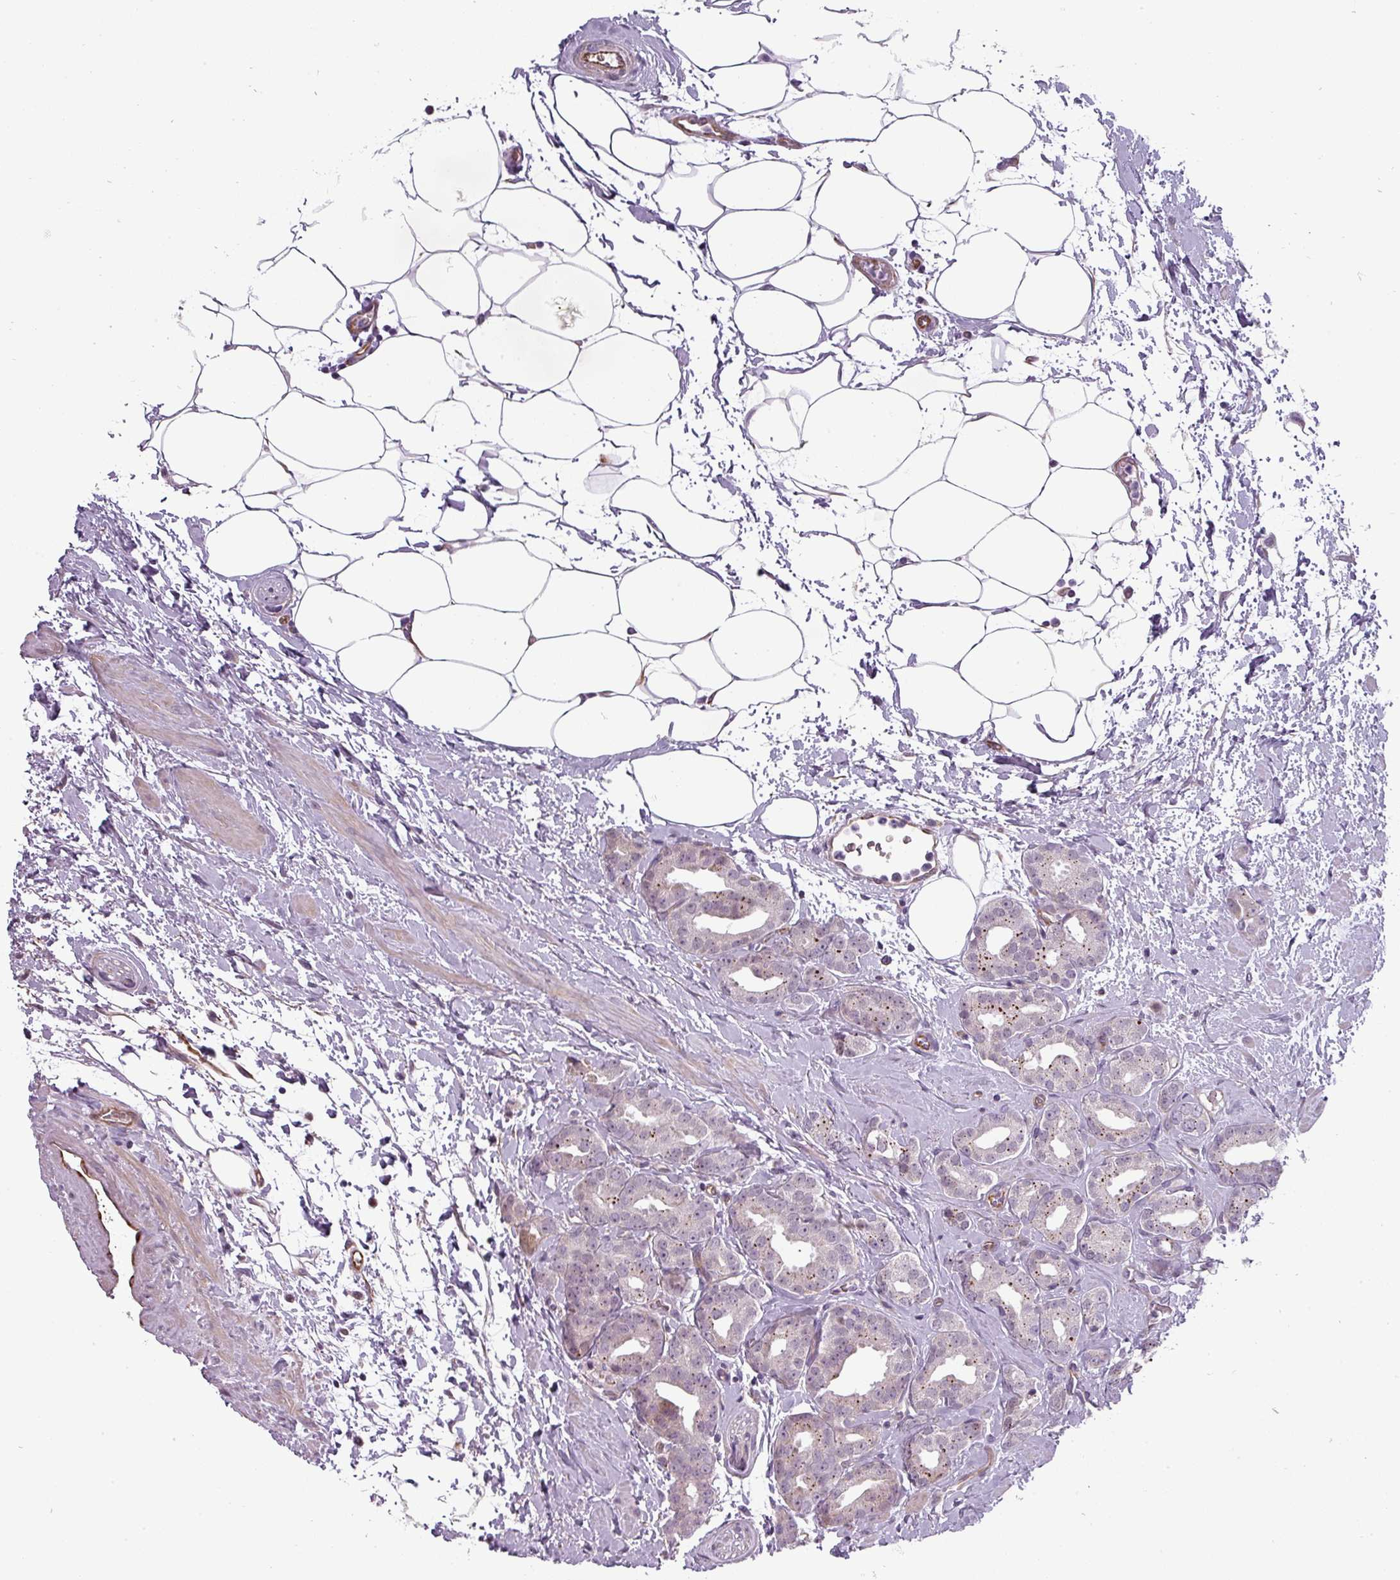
{"staining": {"intensity": "moderate", "quantity": "<25%", "location": "cytoplasmic/membranous"}, "tissue": "prostate cancer", "cell_type": "Tumor cells", "image_type": "cancer", "snomed": [{"axis": "morphology", "description": "Adenocarcinoma, High grade"}, {"axis": "topography", "description": "Prostate"}], "caption": "Immunohistochemical staining of human prostate high-grade adenocarcinoma exhibits low levels of moderate cytoplasmic/membranous protein staining in about <25% of tumor cells.", "gene": "CHRDL1", "patient": {"sex": "male", "age": 63}}